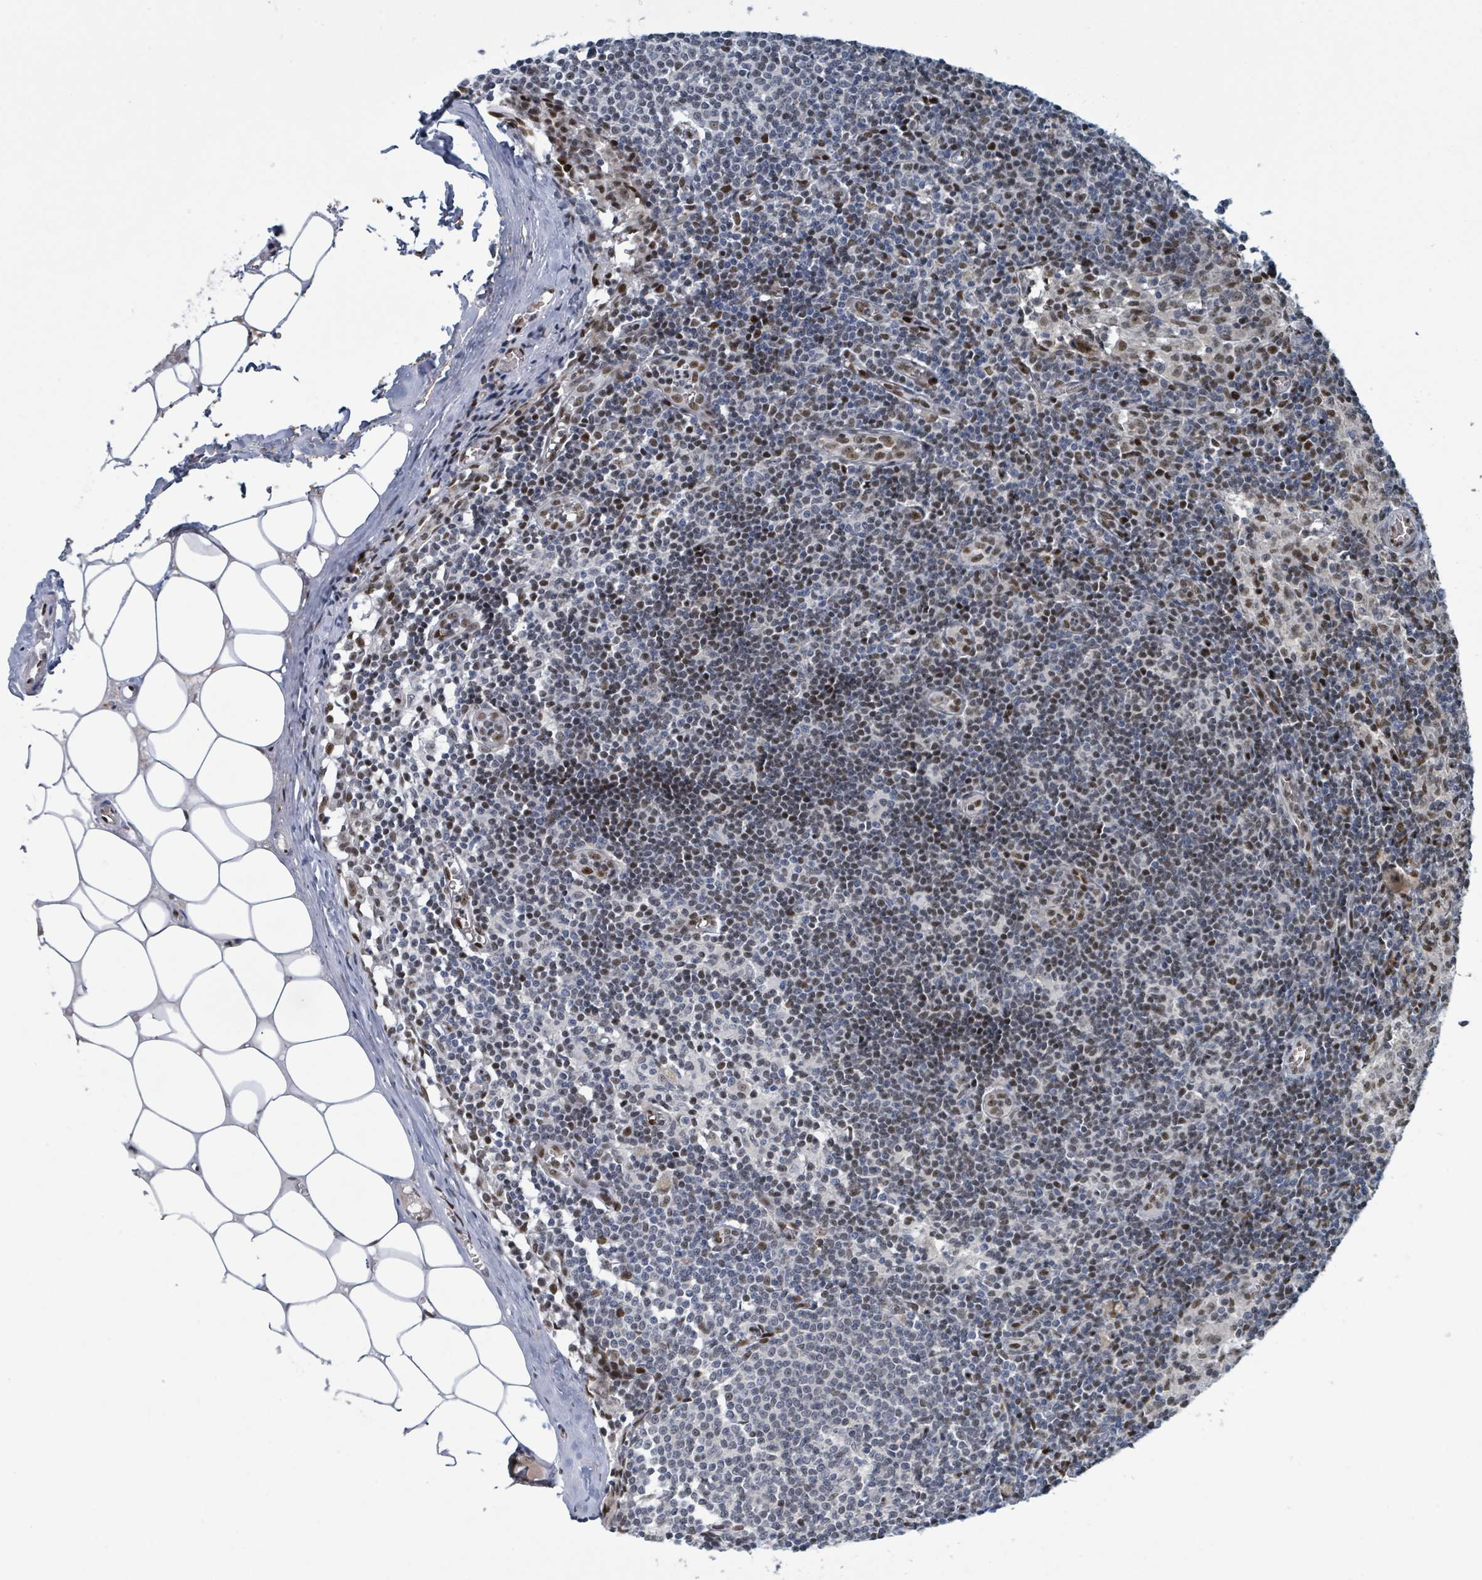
{"staining": {"intensity": "negative", "quantity": "none", "location": "none"}, "tissue": "lymph node", "cell_type": "Germinal center cells", "image_type": "normal", "snomed": [{"axis": "morphology", "description": "Normal tissue, NOS"}, {"axis": "topography", "description": "Lymph node"}], "caption": "A histopathology image of human lymph node is negative for staining in germinal center cells. Nuclei are stained in blue.", "gene": "KLF3", "patient": {"sex": "female", "age": 42}}